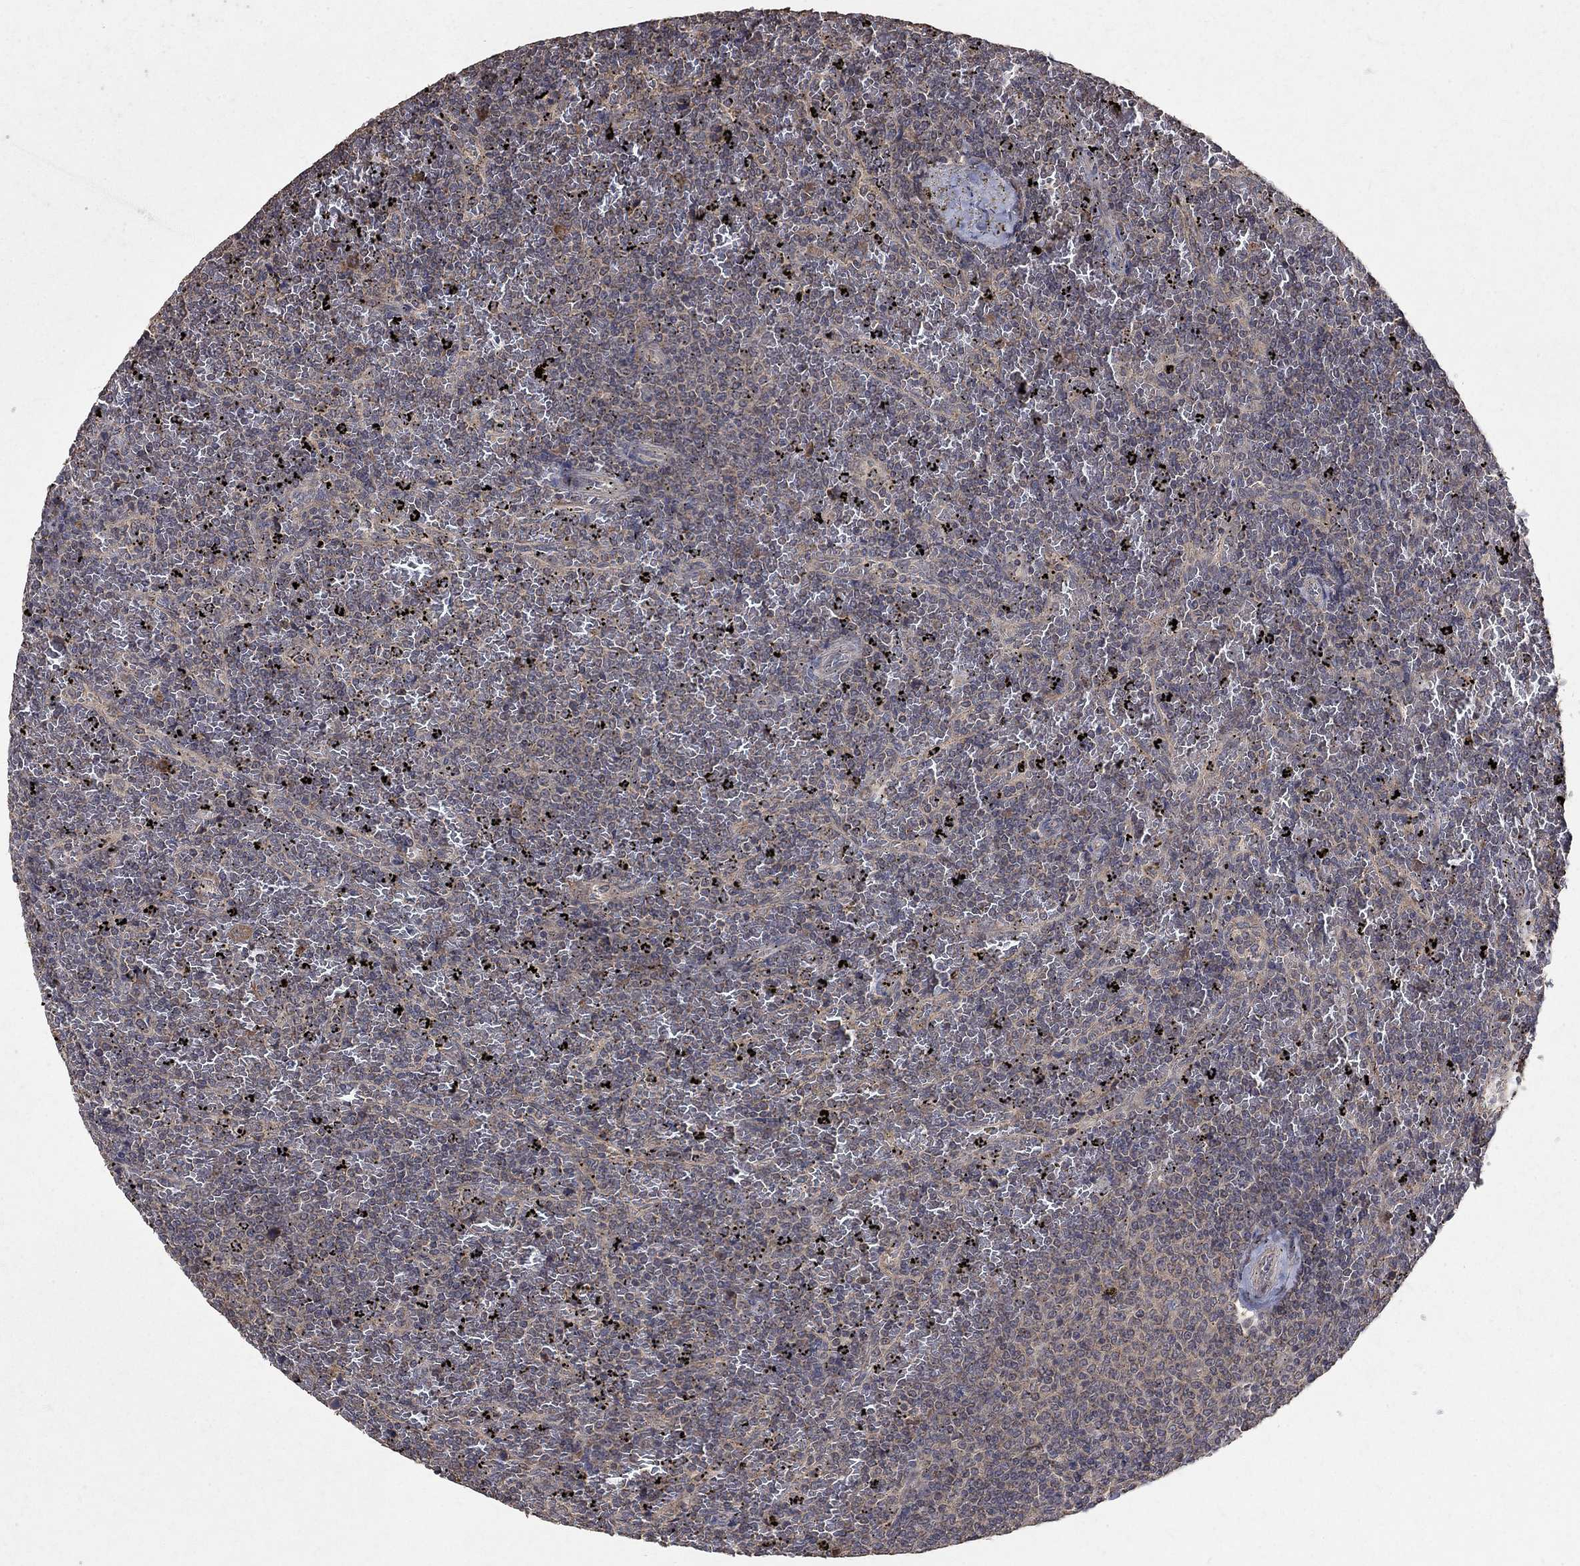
{"staining": {"intensity": "weak", "quantity": ">75%", "location": "cytoplasmic/membranous"}, "tissue": "lymphoma", "cell_type": "Tumor cells", "image_type": "cancer", "snomed": [{"axis": "morphology", "description": "Malignant lymphoma, non-Hodgkin's type, Low grade"}, {"axis": "topography", "description": "Spleen"}], "caption": "Protein expression analysis of human malignant lymphoma, non-Hodgkin's type (low-grade) reveals weak cytoplasmic/membranous staining in approximately >75% of tumor cells.", "gene": "C17orf75", "patient": {"sex": "female", "age": 77}}